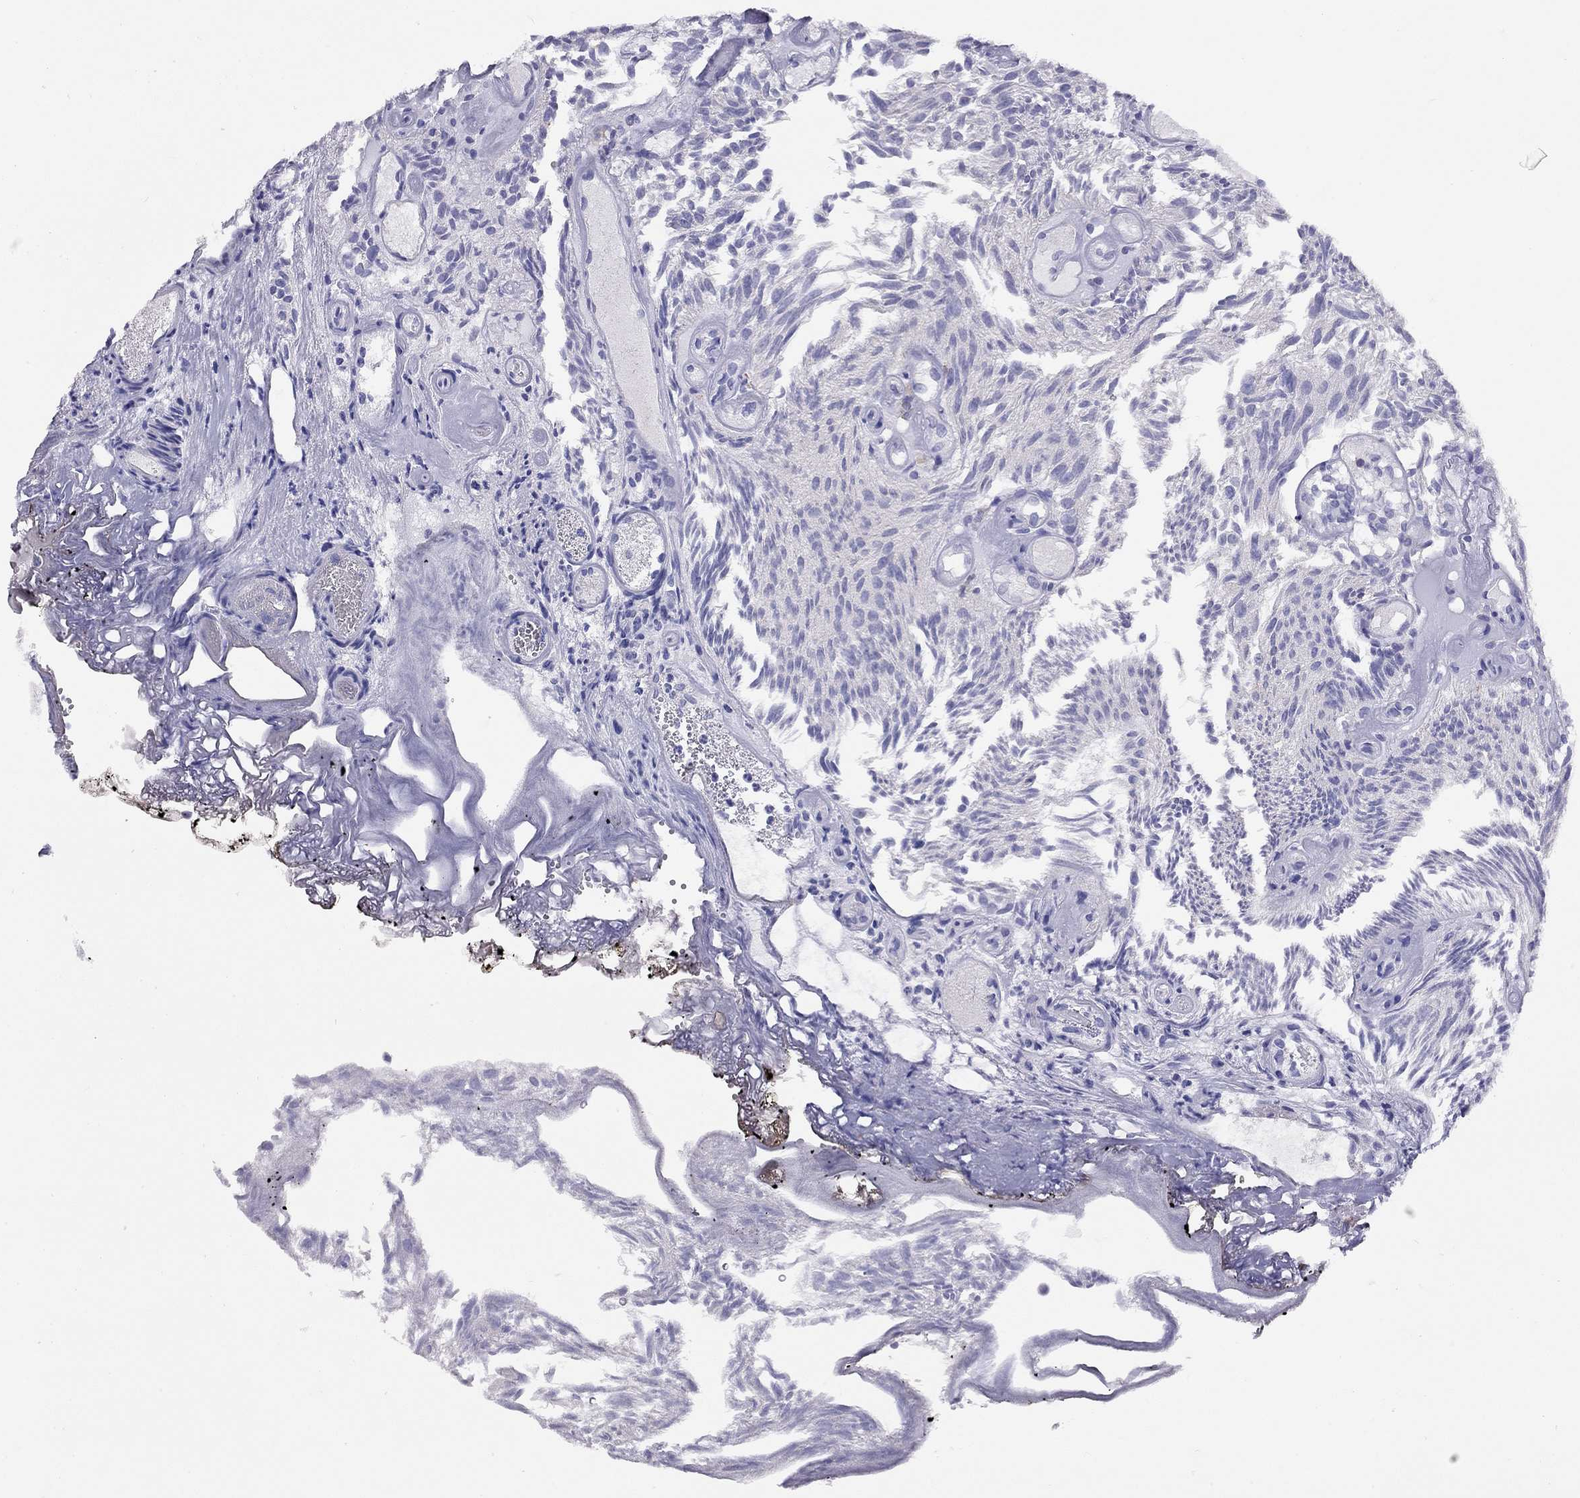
{"staining": {"intensity": "negative", "quantity": "none", "location": "none"}, "tissue": "urothelial cancer", "cell_type": "Tumor cells", "image_type": "cancer", "snomed": [{"axis": "morphology", "description": "Urothelial carcinoma, Low grade"}, {"axis": "topography", "description": "Urinary bladder"}], "caption": "An immunohistochemistry photomicrograph of urothelial cancer is shown. There is no staining in tumor cells of urothelial cancer.", "gene": "CITED1", "patient": {"sex": "female", "age": 87}}